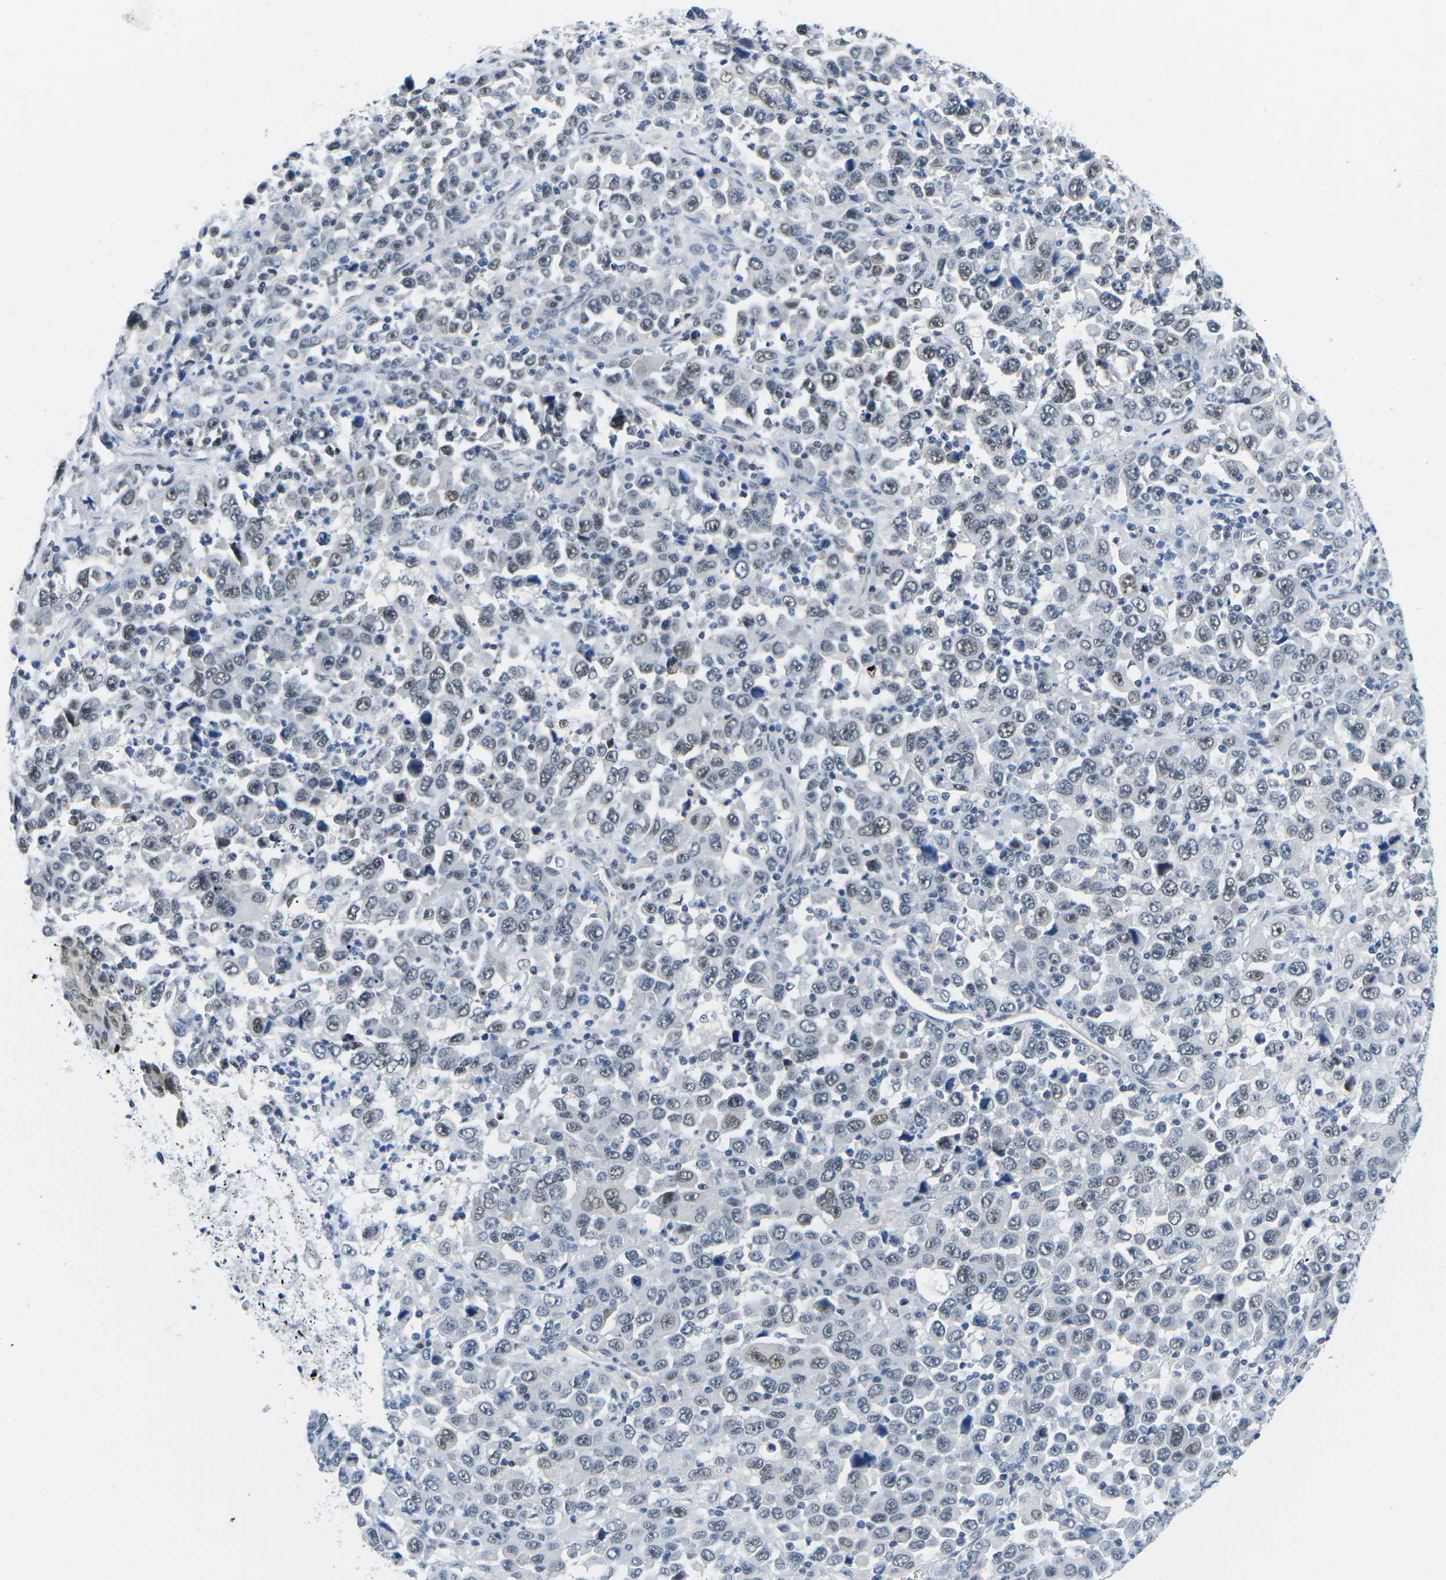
{"staining": {"intensity": "weak", "quantity": "<25%", "location": "nuclear"}, "tissue": "stomach cancer", "cell_type": "Tumor cells", "image_type": "cancer", "snomed": [{"axis": "morphology", "description": "Normal tissue, NOS"}, {"axis": "morphology", "description": "Adenocarcinoma, NOS"}, {"axis": "topography", "description": "Stomach, upper"}, {"axis": "topography", "description": "Stomach"}], "caption": "Stomach cancer stained for a protein using immunohistochemistry displays no positivity tumor cells.", "gene": "UBA7", "patient": {"sex": "male", "age": 59}}